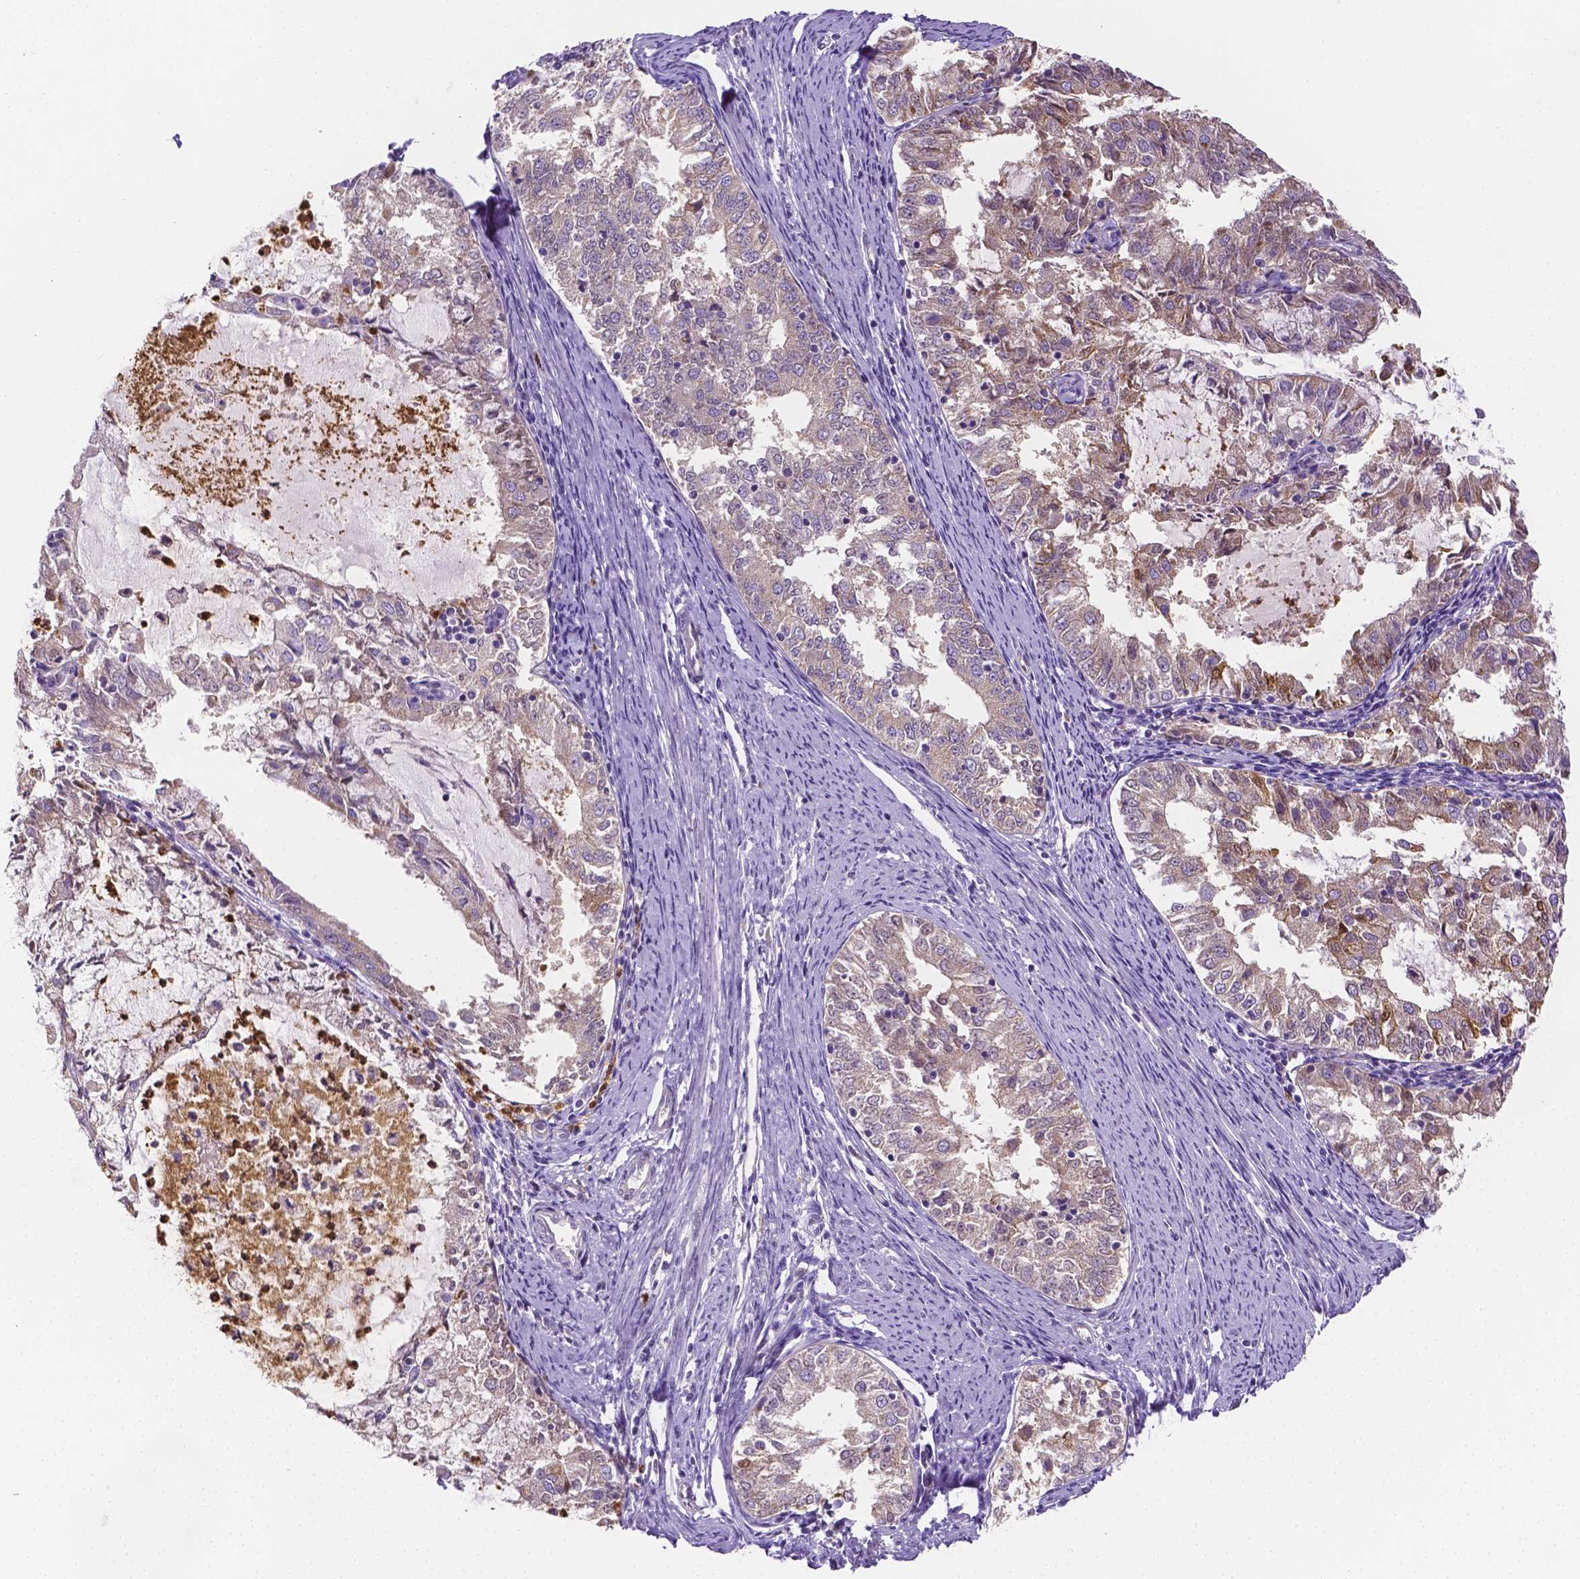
{"staining": {"intensity": "negative", "quantity": "none", "location": "none"}, "tissue": "endometrial cancer", "cell_type": "Tumor cells", "image_type": "cancer", "snomed": [{"axis": "morphology", "description": "Adenocarcinoma, NOS"}, {"axis": "topography", "description": "Endometrium"}], "caption": "Tumor cells show no significant protein staining in endometrial adenocarcinoma.", "gene": "ZNRD2", "patient": {"sex": "female", "age": 57}}